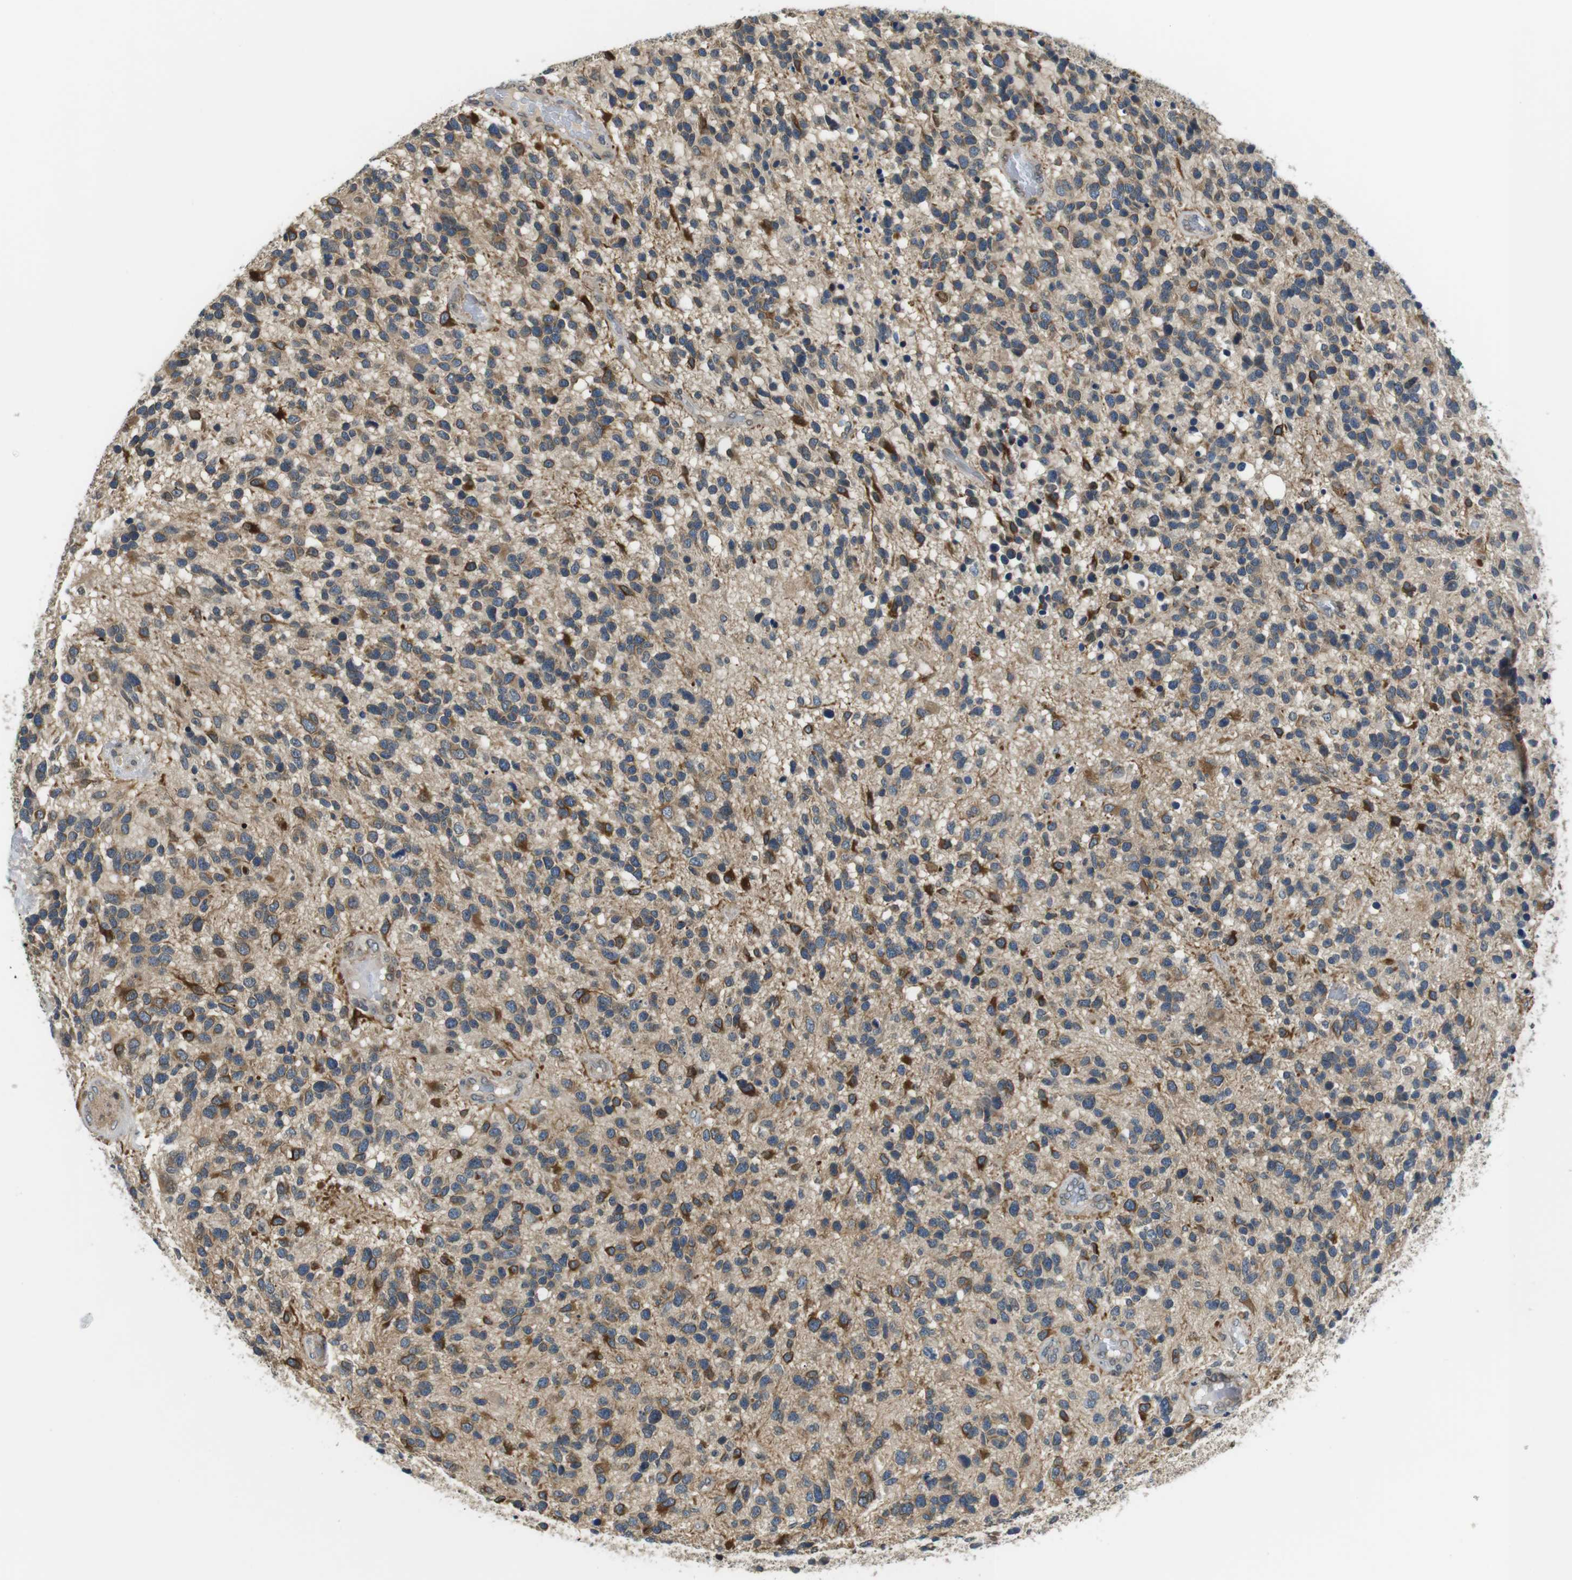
{"staining": {"intensity": "moderate", "quantity": "25%-75%", "location": "cytoplasmic/membranous"}, "tissue": "glioma", "cell_type": "Tumor cells", "image_type": "cancer", "snomed": [{"axis": "morphology", "description": "Glioma, malignant, High grade"}, {"axis": "topography", "description": "Brain"}], "caption": "Immunohistochemical staining of human high-grade glioma (malignant) demonstrates medium levels of moderate cytoplasmic/membranous protein staining in about 25%-75% of tumor cells.", "gene": "TMX4", "patient": {"sex": "female", "age": 58}}